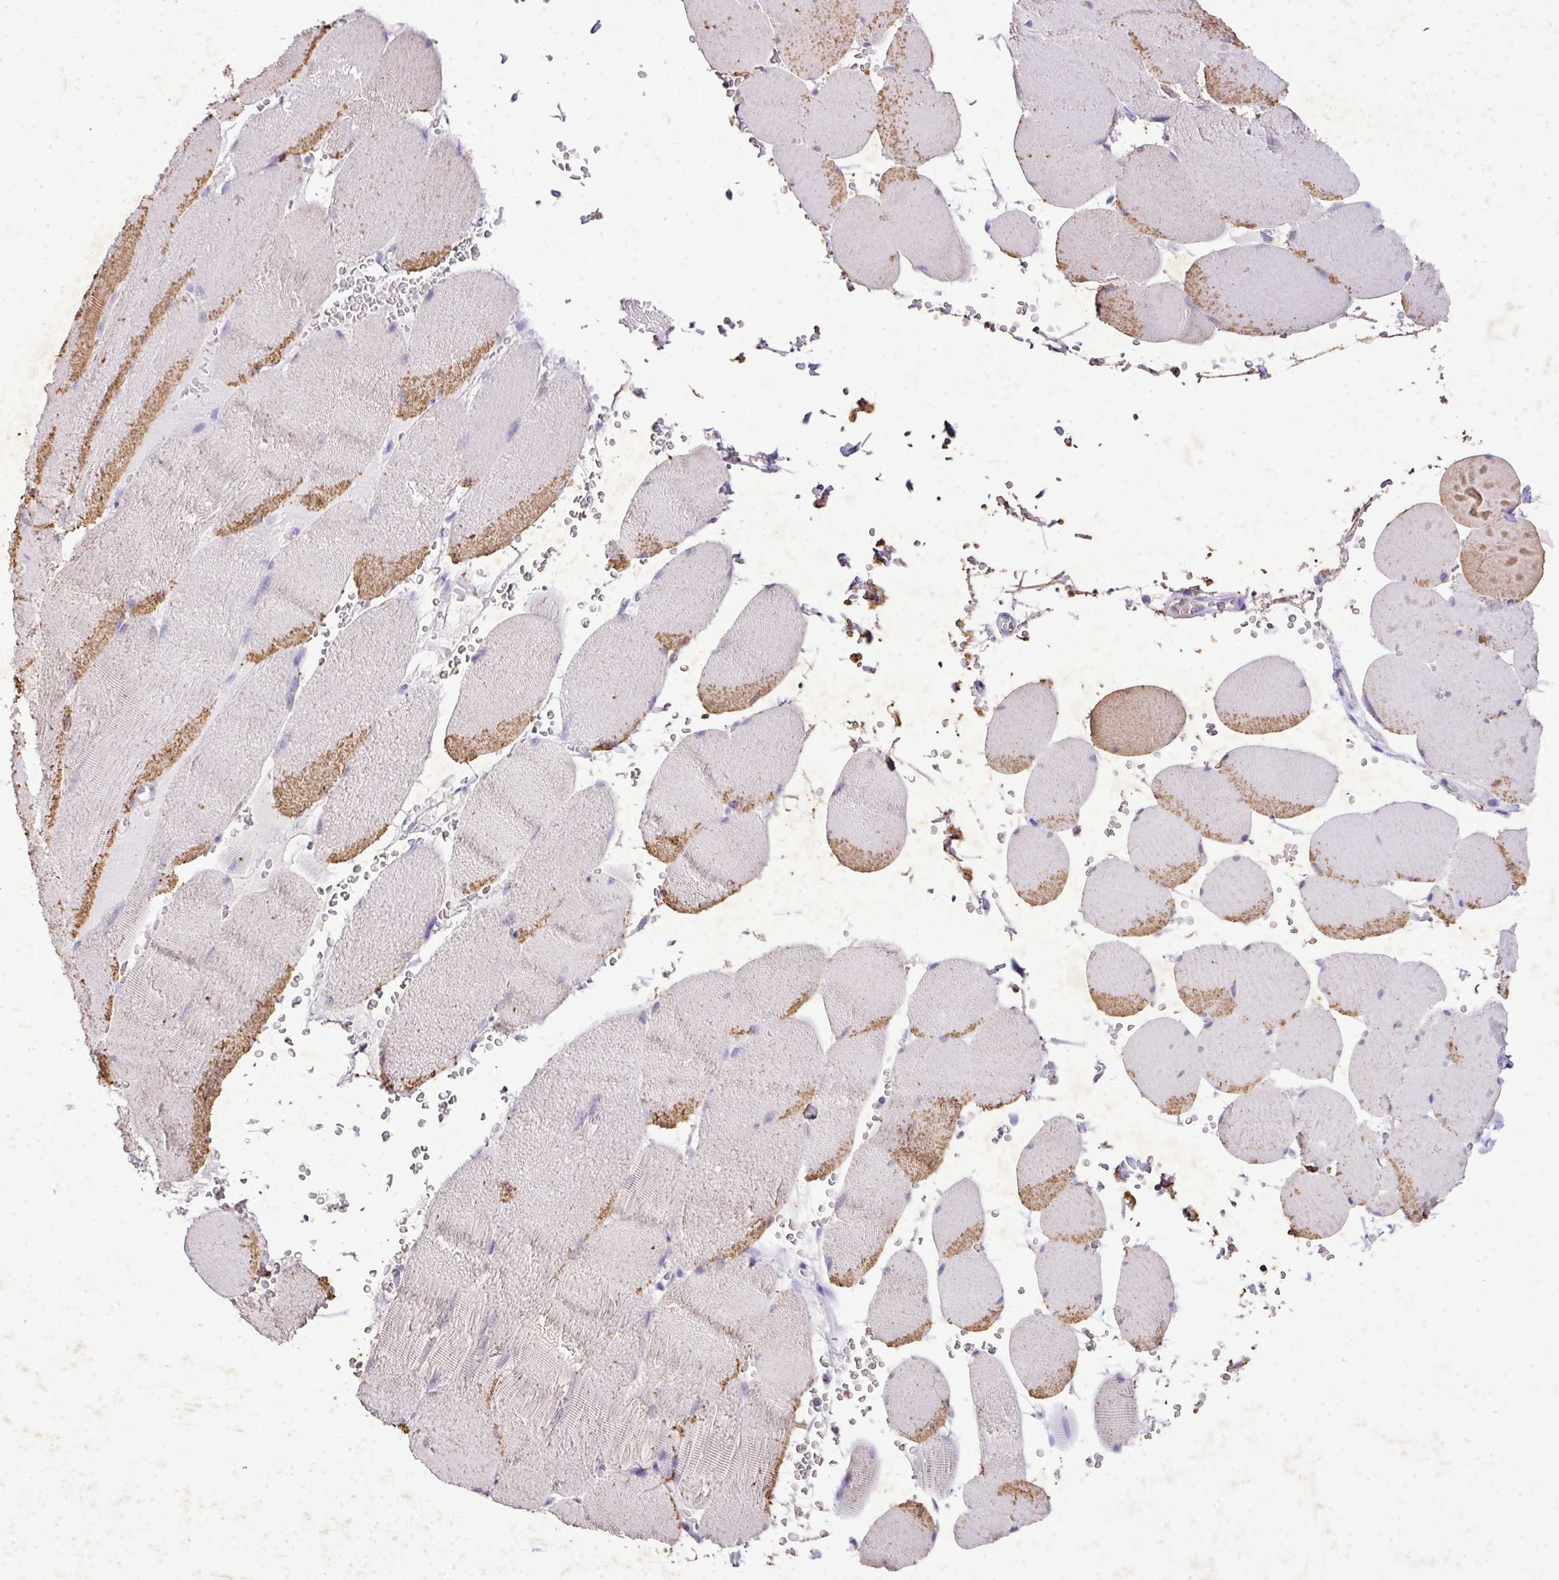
{"staining": {"intensity": "moderate", "quantity": "<25%", "location": "cytoplasmic/membranous"}, "tissue": "skeletal muscle", "cell_type": "Myocytes", "image_type": "normal", "snomed": [{"axis": "morphology", "description": "Normal tissue, NOS"}, {"axis": "topography", "description": "Skeletal muscle"}, {"axis": "topography", "description": "Head-Neck"}], "caption": "High-power microscopy captured an immunohistochemistry (IHC) micrograph of normal skeletal muscle, revealing moderate cytoplasmic/membranous staining in about <25% of myocytes.", "gene": "KCNJ11", "patient": {"sex": "male", "age": 66}}